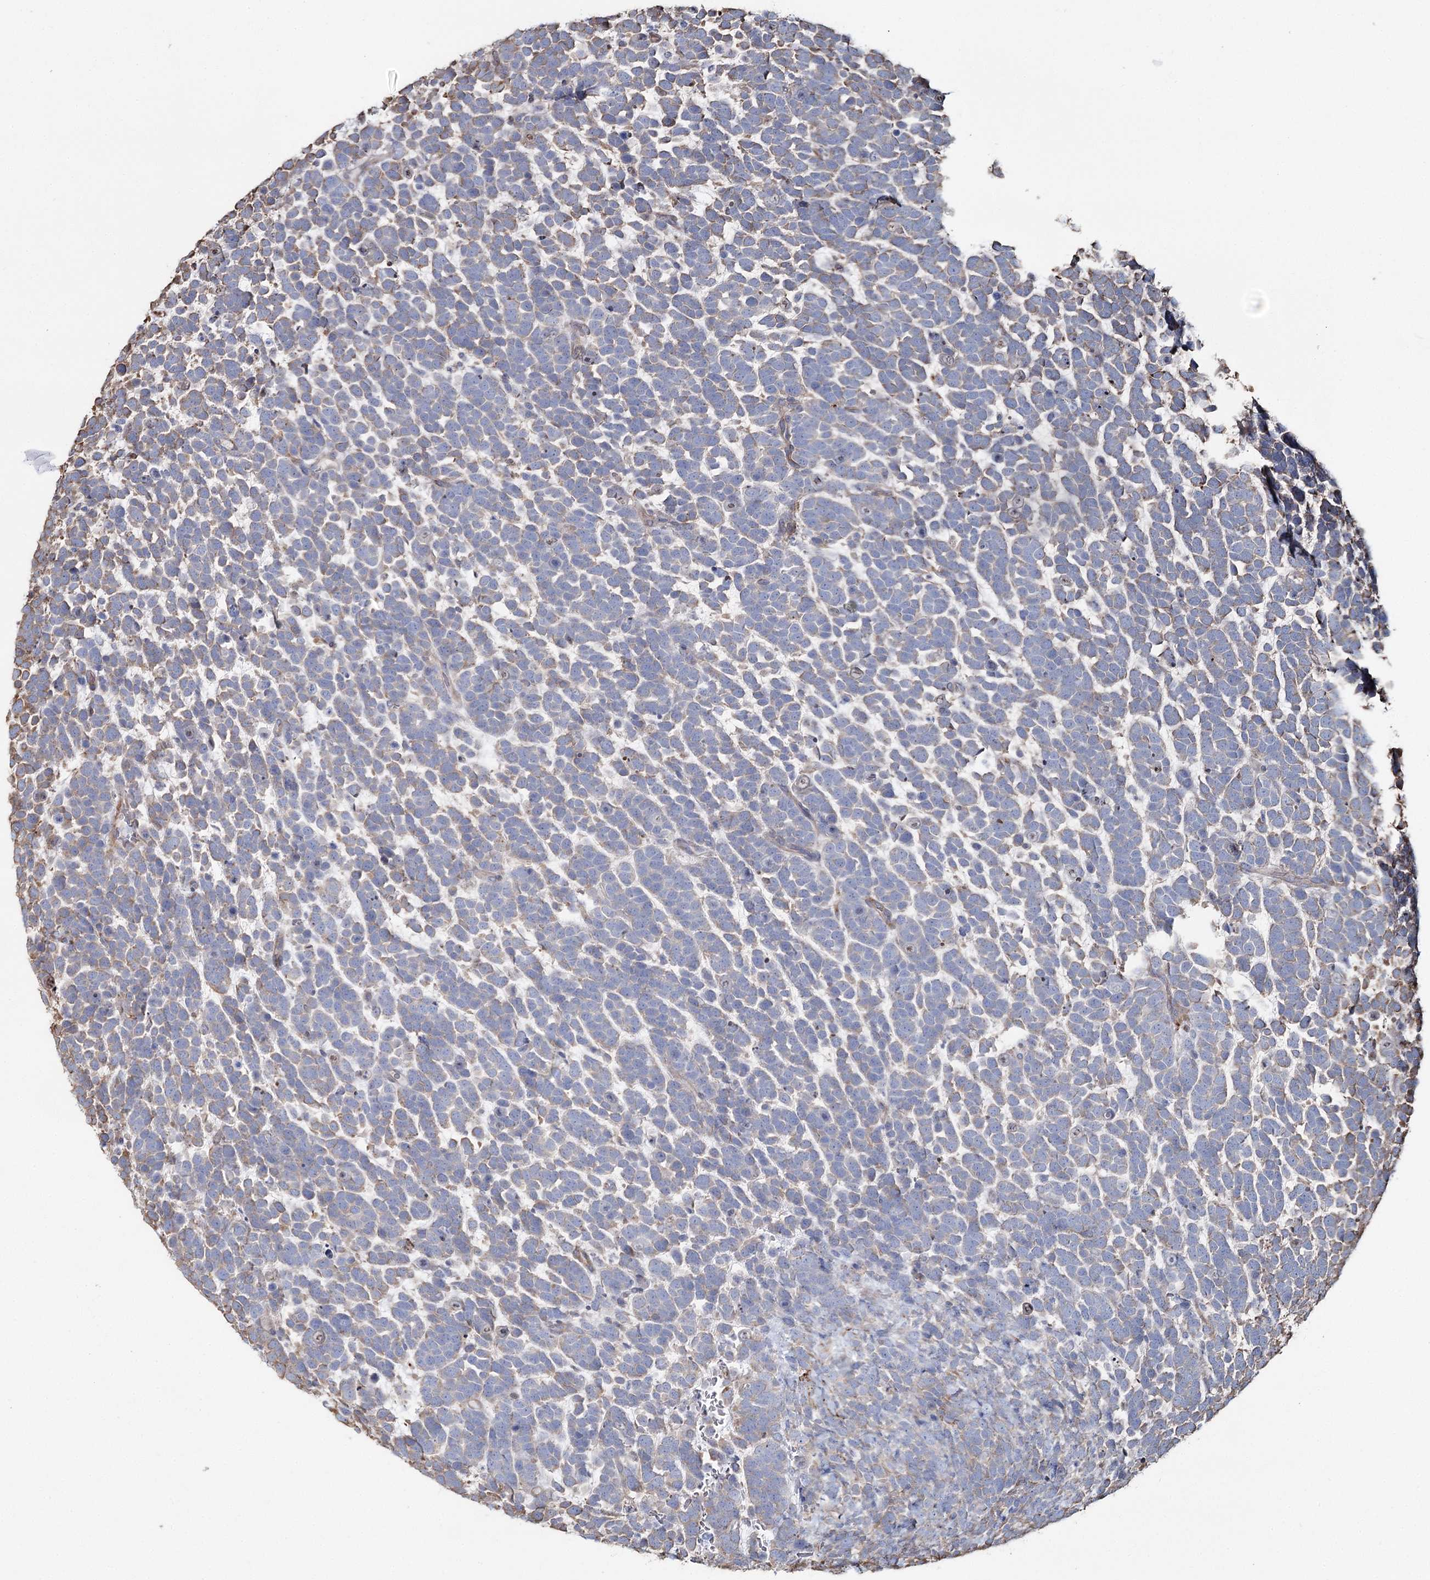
{"staining": {"intensity": "weak", "quantity": ">75%", "location": "cytoplasmic/membranous"}, "tissue": "urothelial cancer", "cell_type": "Tumor cells", "image_type": "cancer", "snomed": [{"axis": "morphology", "description": "Urothelial carcinoma, High grade"}, {"axis": "topography", "description": "Urinary bladder"}], "caption": "Urothelial cancer stained with DAB (3,3'-diaminobenzidine) immunohistochemistry (IHC) shows low levels of weak cytoplasmic/membranous staining in about >75% of tumor cells.", "gene": "SUMF1", "patient": {"sex": "female", "age": 82}}